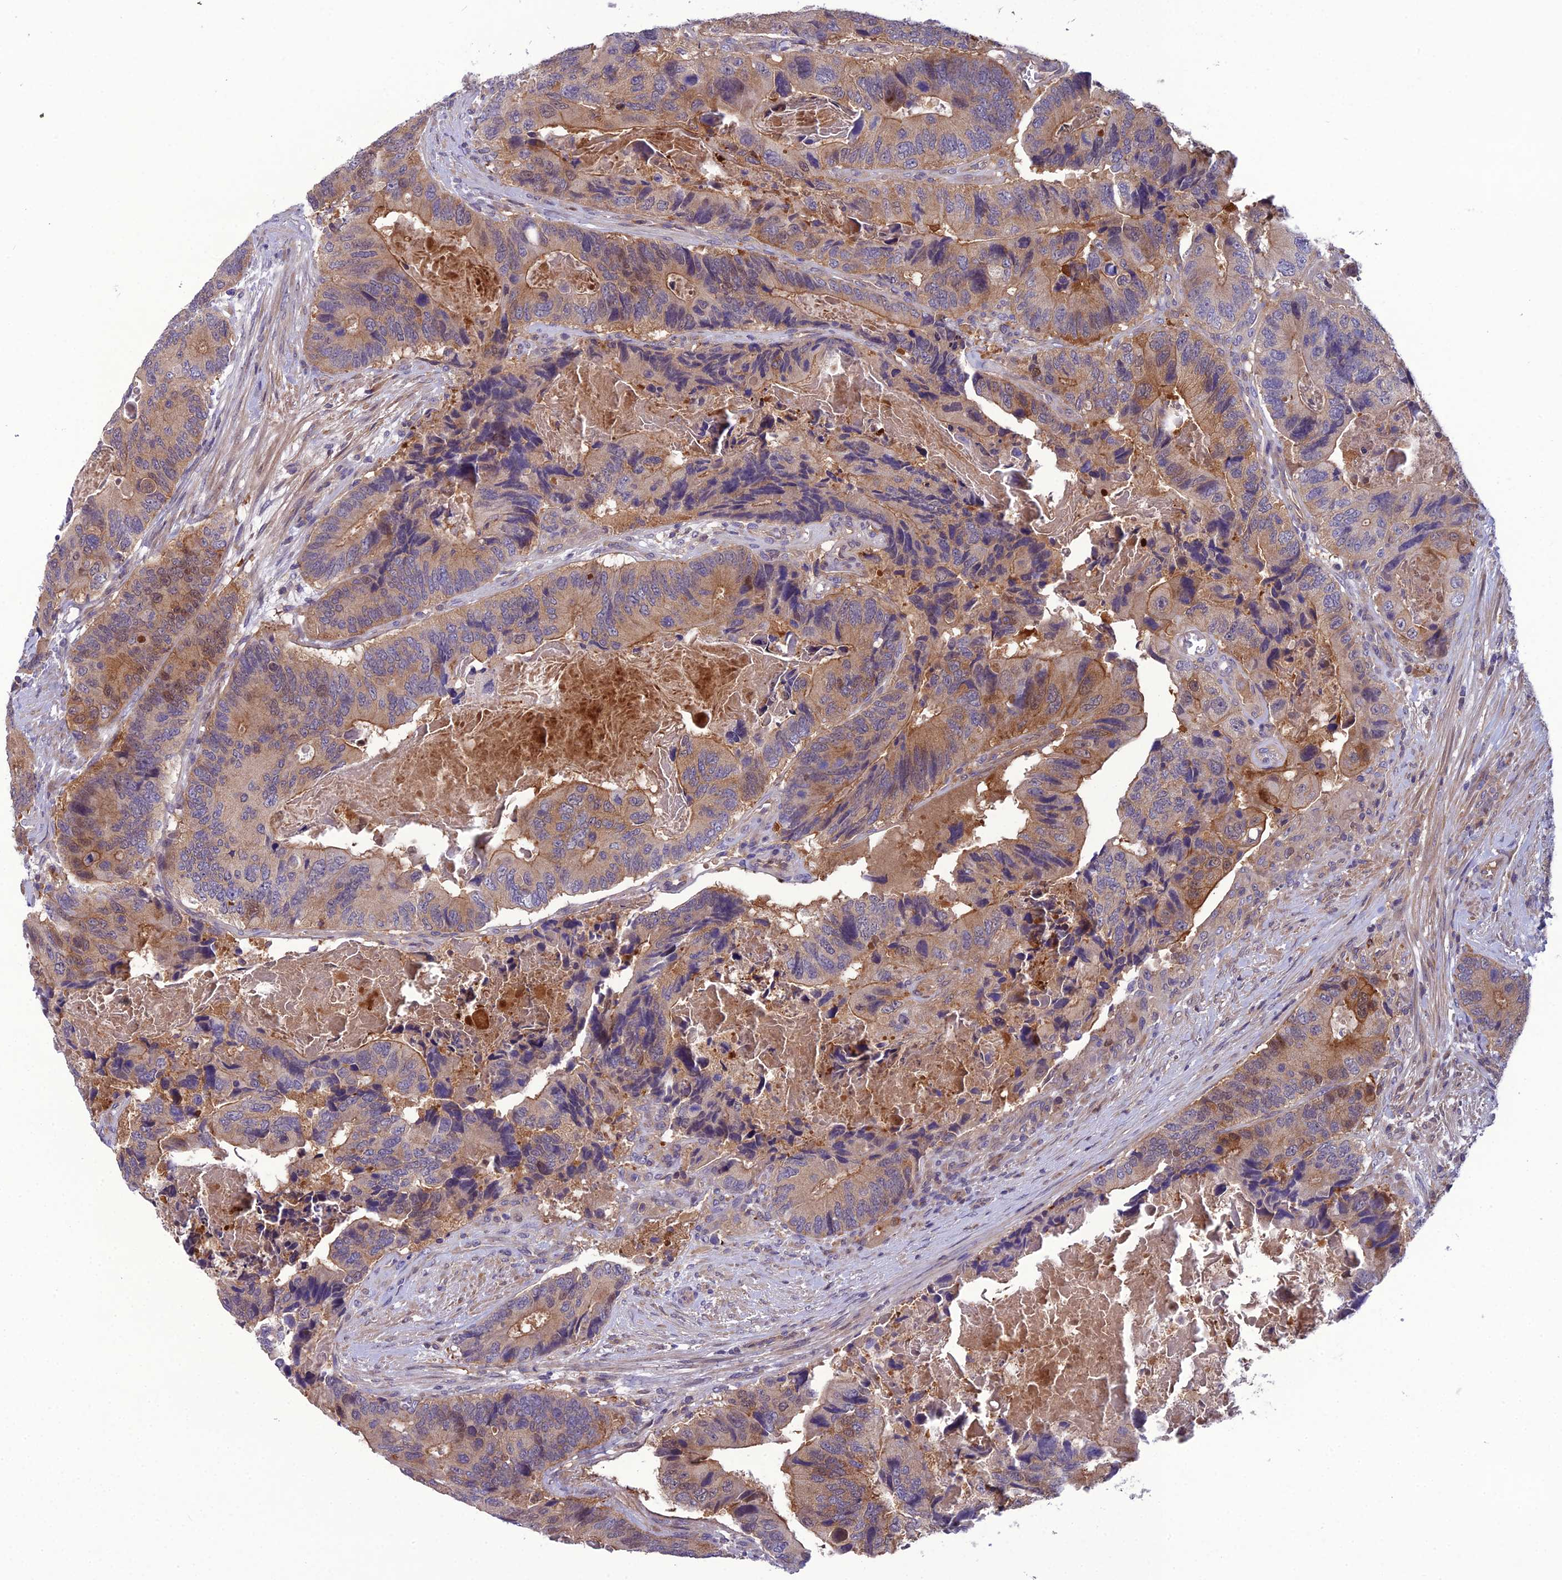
{"staining": {"intensity": "moderate", "quantity": "25%-75%", "location": "cytoplasmic/membranous"}, "tissue": "colorectal cancer", "cell_type": "Tumor cells", "image_type": "cancer", "snomed": [{"axis": "morphology", "description": "Adenocarcinoma, NOS"}, {"axis": "topography", "description": "Colon"}], "caption": "Immunohistochemistry (IHC) (DAB) staining of human colorectal adenocarcinoma exhibits moderate cytoplasmic/membranous protein positivity in about 25%-75% of tumor cells. (Brightfield microscopy of DAB IHC at high magnification).", "gene": "GDF6", "patient": {"sex": "male", "age": 84}}